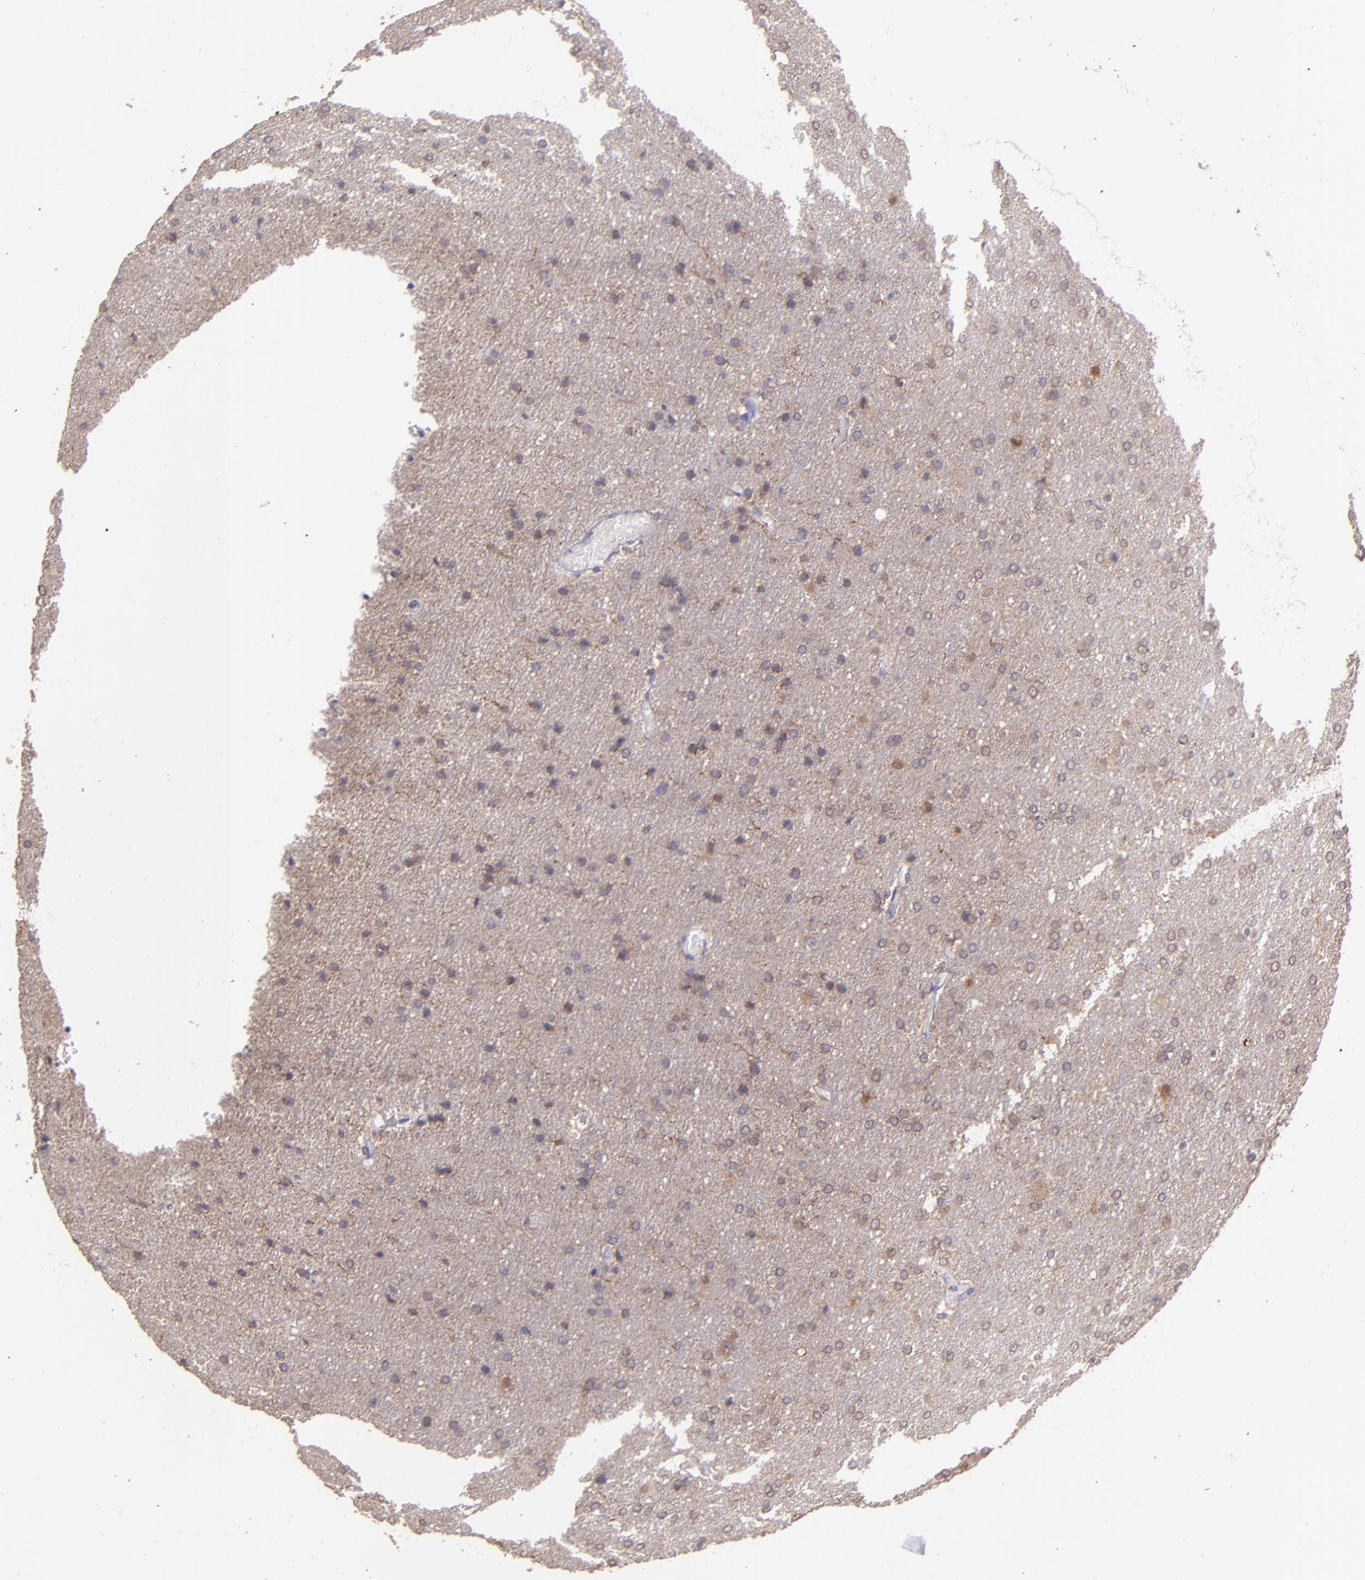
{"staining": {"intensity": "weak", "quantity": ">75%", "location": "cytoplasmic/membranous,nuclear"}, "tissue": "glioma", "cell_type": "Tumor cells", "image_type": "cancer", "snomed": [{"axis": "morphology", "description": "Glioma, malignant, Low grade"}, {"axis": "topography", "description": "Brain"}], "caption": "A brown stain labels weak cytoplasmic/membranous and nuclear staining of a protein in human glioma tumor cells. (Brightfield microscopy of DAB IHC at high magnification).", "gene": "PAPPA", "patient": {"sex": "female", "age": 32}}